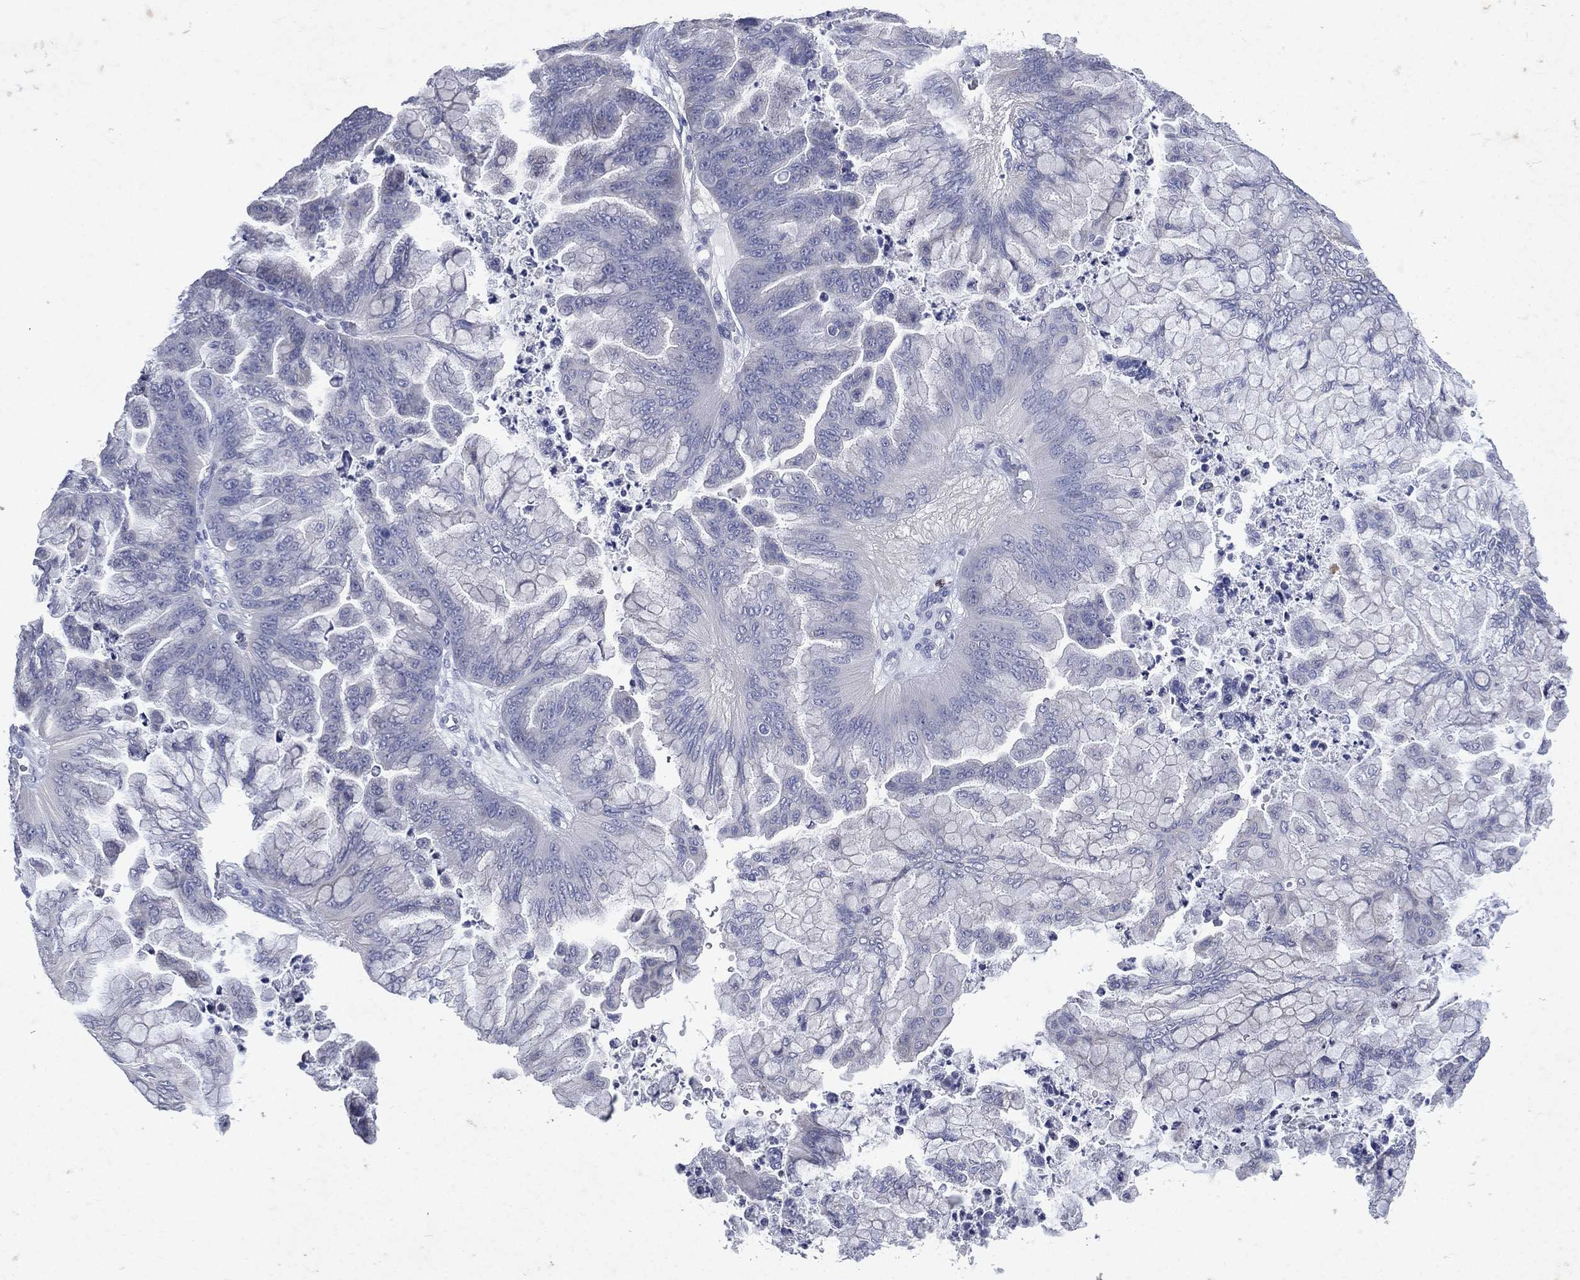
{"staining": {"intensity": "negative", "quantity": "none", "location": "none"}, "tissue": "ovarian cancer", "cell_type": "Tumor cells", "image_type": "cancer", "snomed": [{"axis": "morphology", "description": "Cystadenocarcinoma, mucinous, NOS"}, {"axis": "topography", "description": "Ovary"}], "caption": "The immunohistochemistry (IHC) image has no significant expression in tumor cells of ovarian cancer tissue. (Stains: DAB (3,3'-diaminobenzidine) immunohistochemistry with hematoxylin counter stain, Microscopy: brightfield microscopy at high magnification).", "gene": "SLC34A2", "patient": {"sex": "female", "age": 67}}